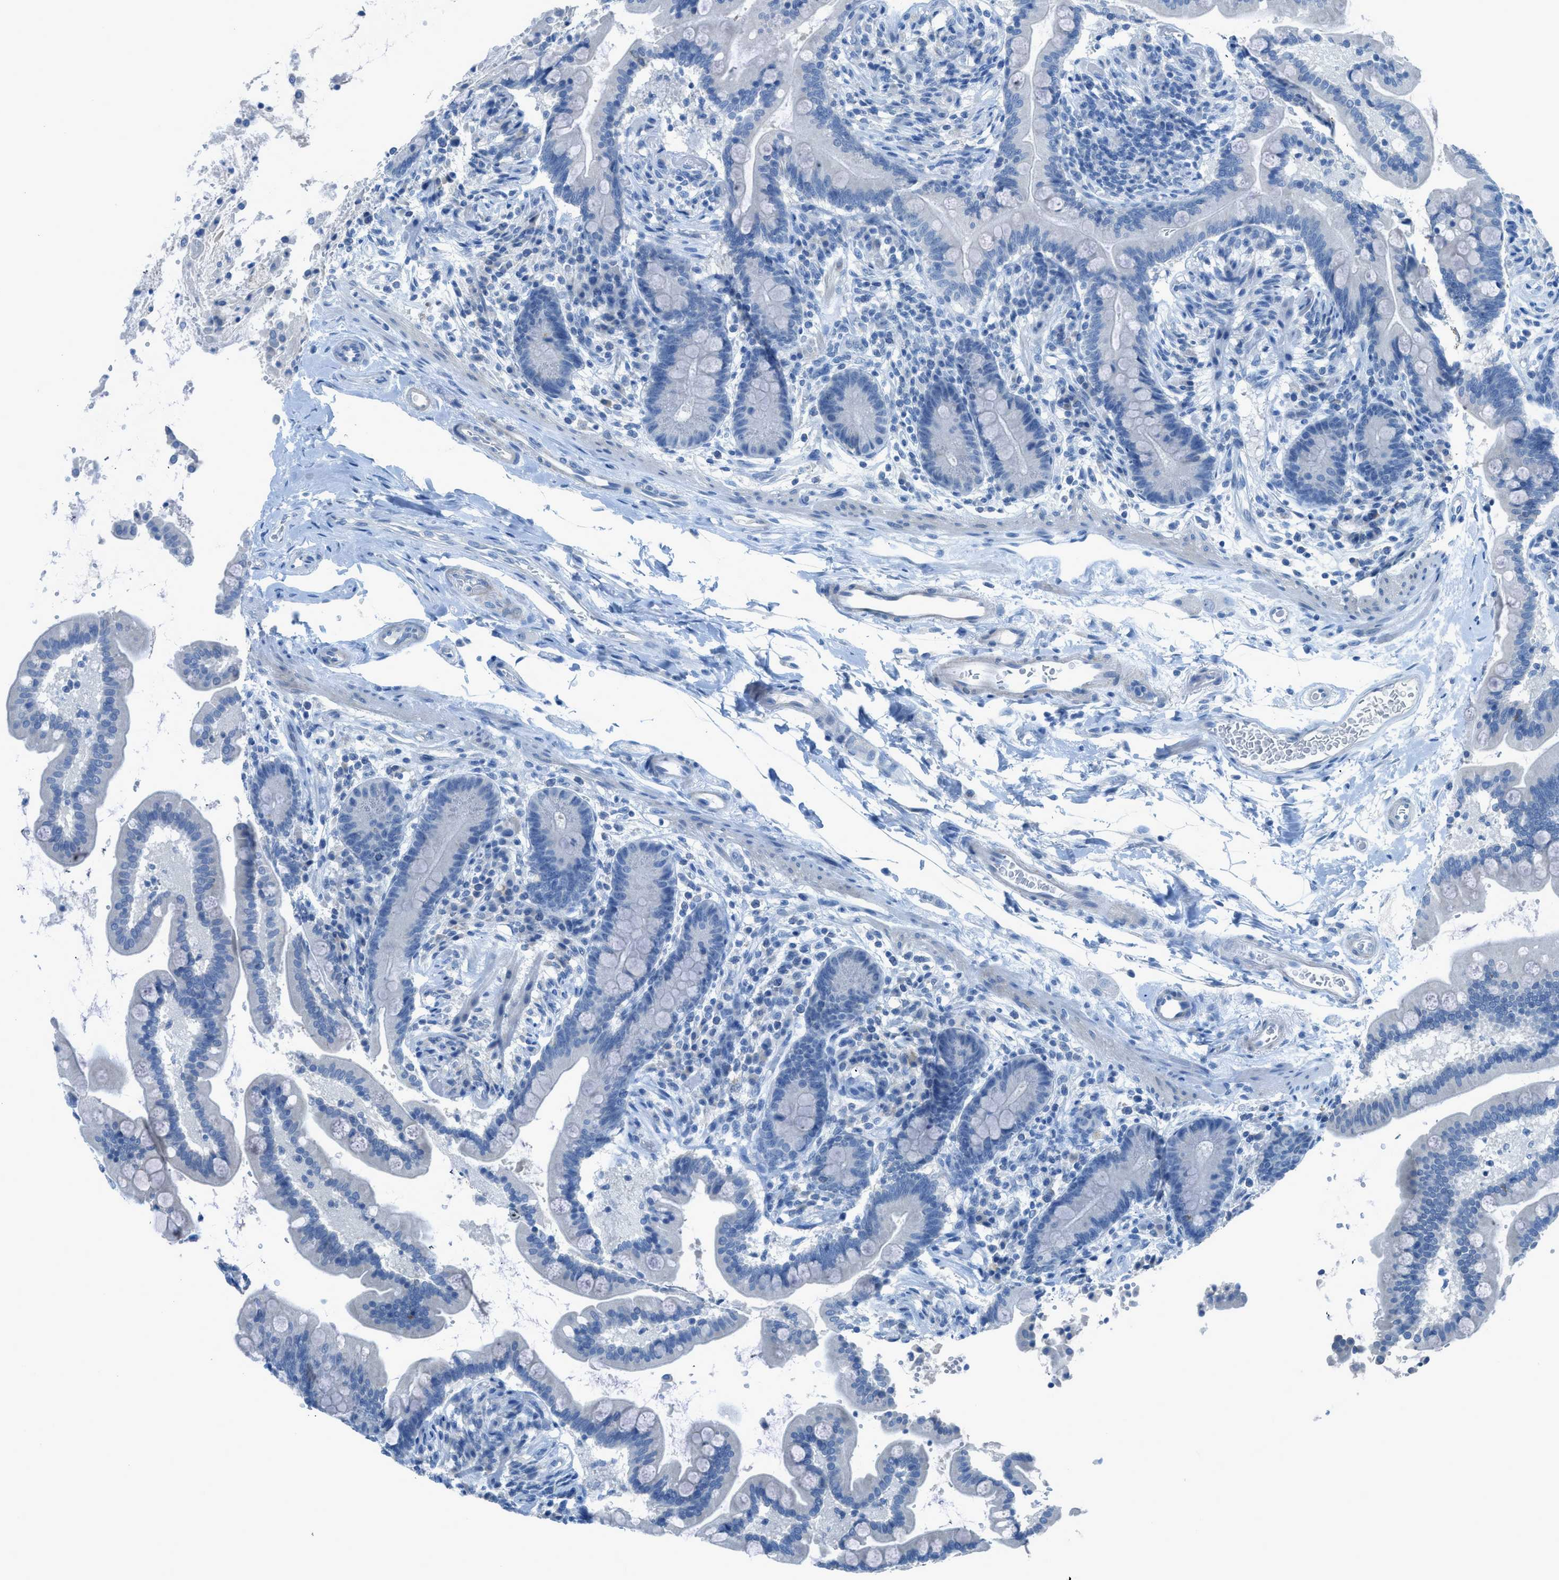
{"staining": {"intensity": "negative", "quantity": "none", "location": "none"}, "tissue": "colon", "cell_type": "Endothelial cells", "image_type": "normal", "snomed": [{"axis": "morphology", "description": "Normal tissue, NOS"}, {"axis": "topography", "description": "Colon"}], "caption": "Normal colon was stained to show a protein in brown. There is no significant positivity in endothelial cells. (DAB IHC visualized using brightfield microscopy, high magnification).", "gene": "ACAN", "patient": {"sex": "male", "age": 73}}